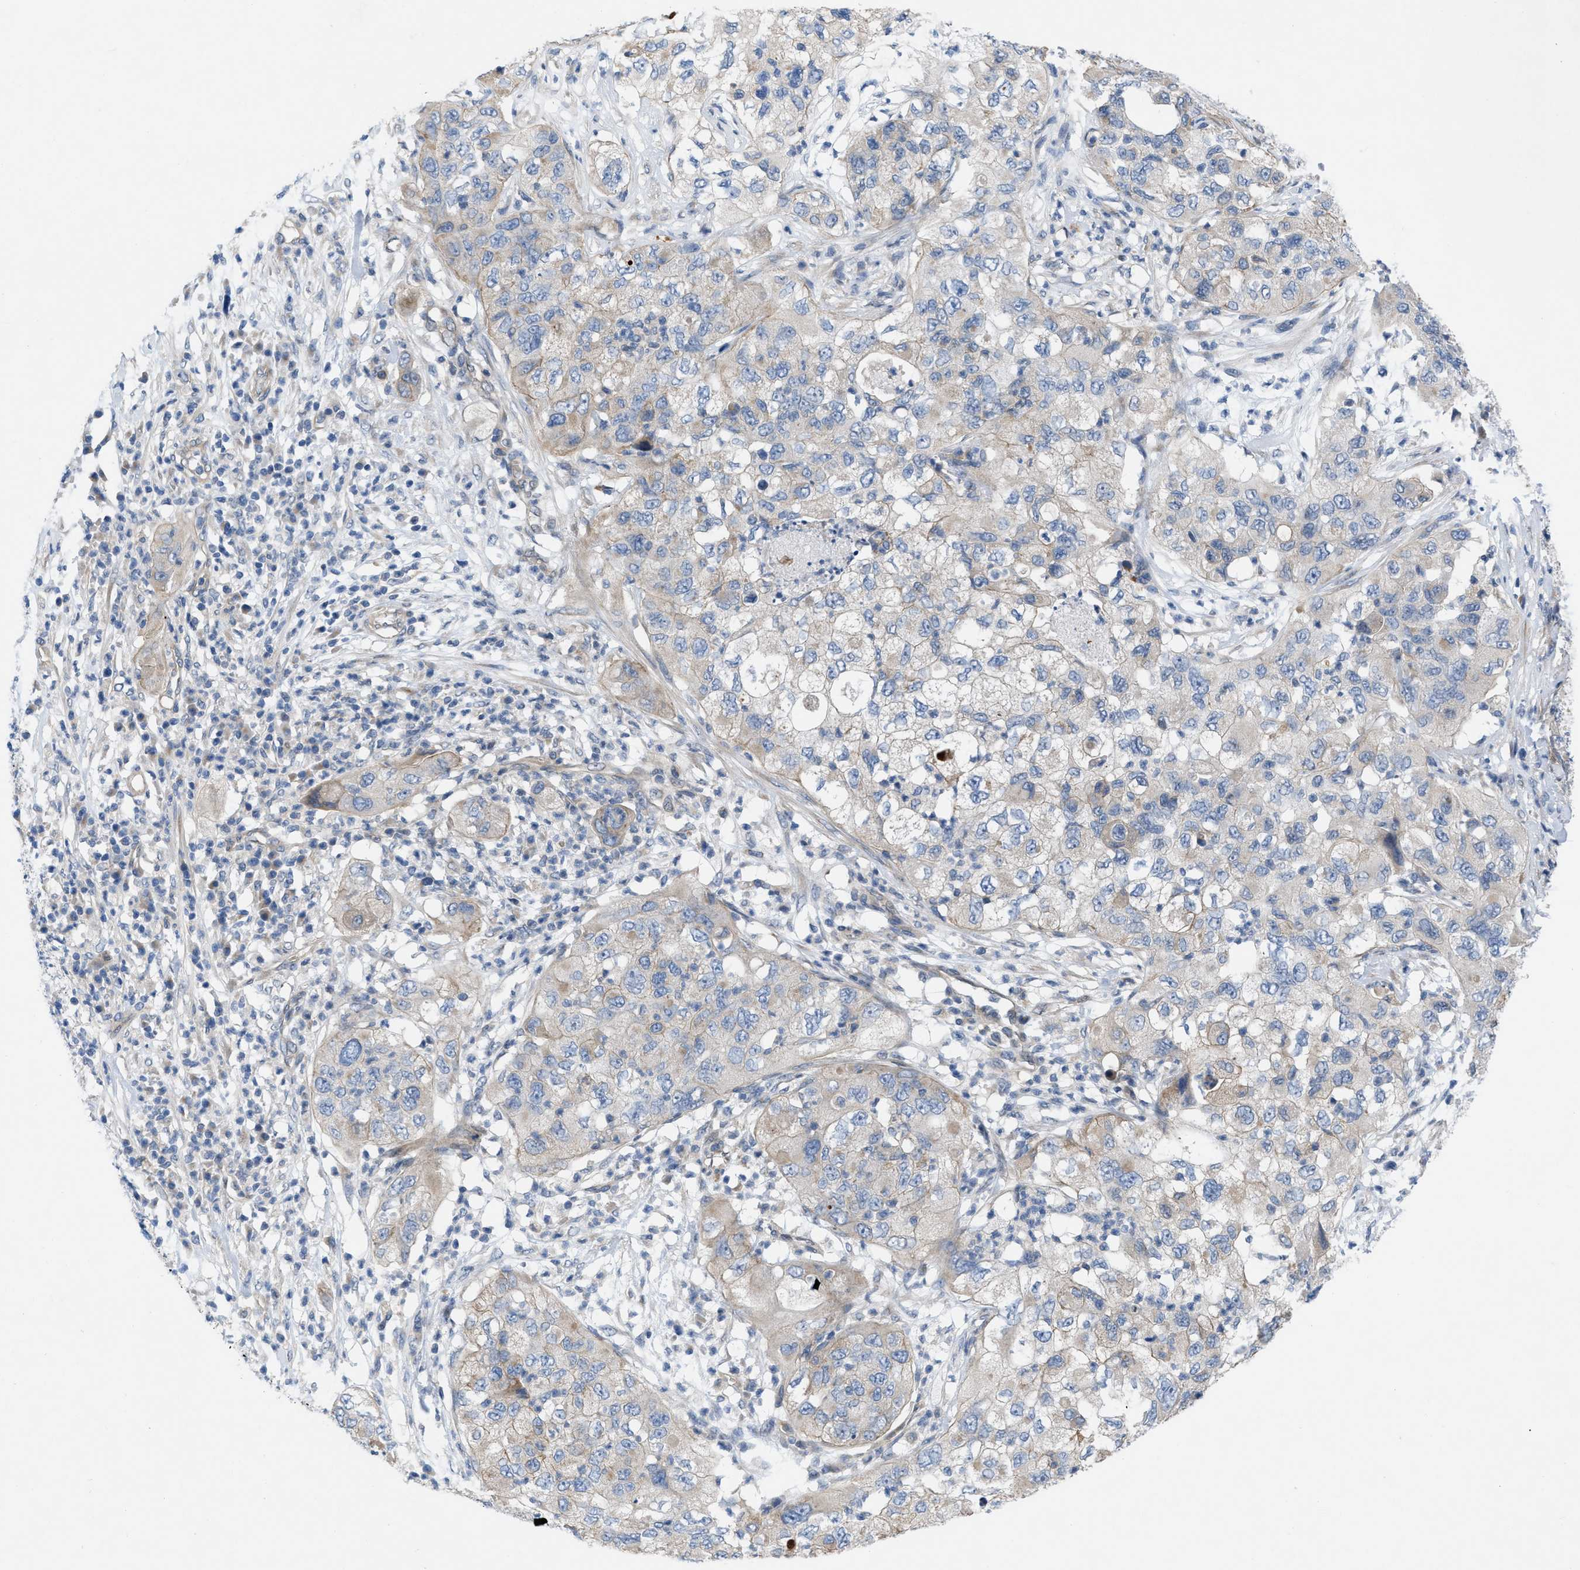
{"staining": {"intensity": "weak", "quantity": "25%-75%", "location": "cytoplasmic/membranous"}, "tissue": "pancreatic cancer", "cell_type": "Tumor cells", "image_type": "cancer", "snomed": [{"axis": "morphology", "description": "Adenocarcinoma, NOS"}, {"axis": "topography", "description": "Pancreas"}], "caption": "This photomicrograph reveals immunohistochemistry (IHC) staining of human adenocarcinoma (pancreatic), with low weak cytoplasmic/membranous expression in about 25%-75% of tumor cells.", "gene": "NDEL1", "patient": {"sex": "female", "age": 78}}